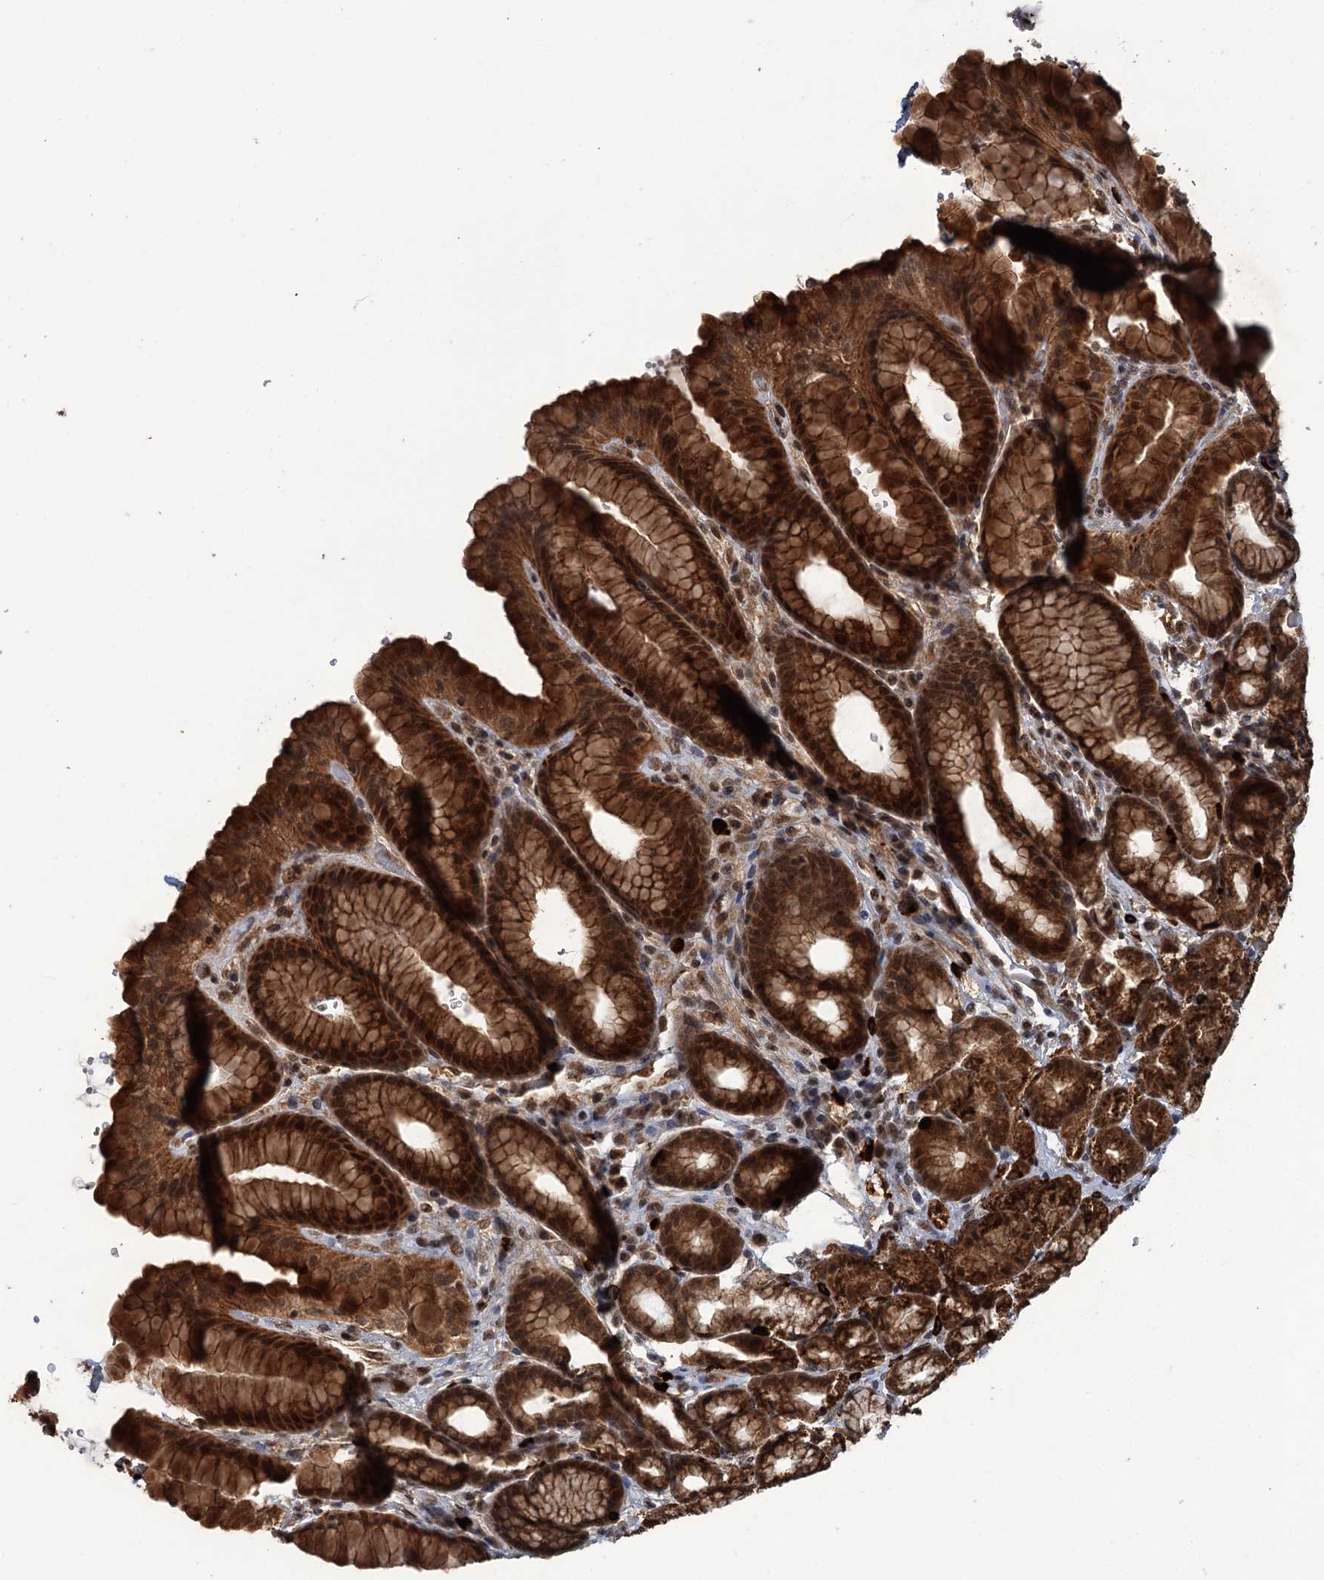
{"staining": {"intensity": "strong", "quantity": ">75%", "location": "cytoplasmic/membranous,nuclear"}, "tissue": "stomach", "cell_type": "Glandular cells", "image_type": "normal", "snomed": [{"axis": "morphology", "description": "Normal tissue, NOS"}, {"axis": "morphology", "description": "Adenocarcinoma, NOS"}, {"axis": "topography", "description": "Stomach"}], "caption": "Stomach was stained to show a protein in brown. There is high levels of strong cytoplasmic/membranous,nuclear positivity in about >75% of glandular cells.", "gene": "KANSL2", "patient": {"sex": "male", "age": 57}}